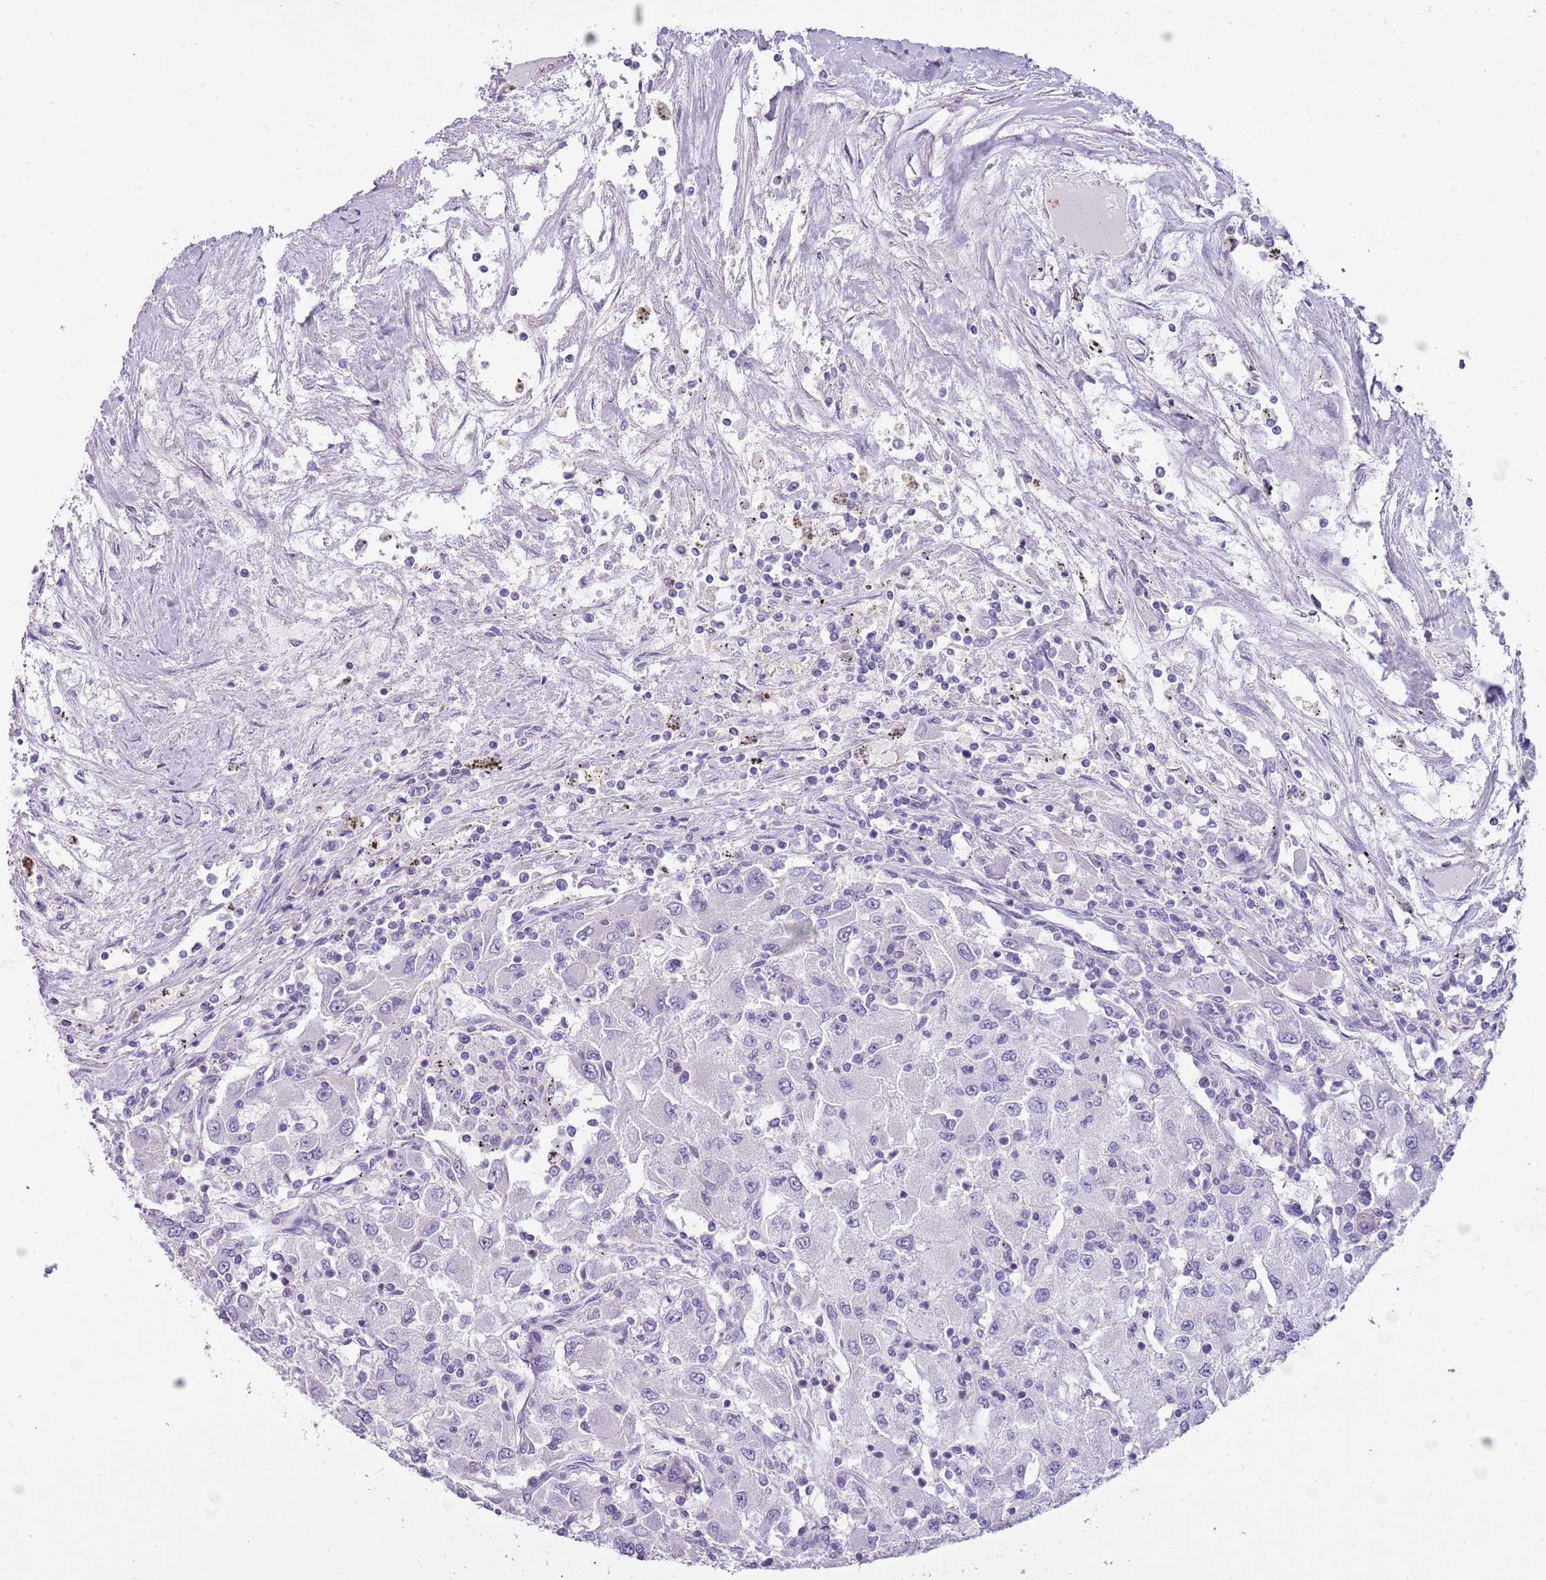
{"staining": {"intensity": "negative", "quantity": "none", "location": "none"}, "tissue": "renal cancer", "cell_type": "Tumor cells", "image_type": "cancer", "snomed": [{"axis": "morphology", "description": "Adenocarcinoma, NOS"}, {"axis": "topography", "description": "Kidney"}], "caption": "This is an immunohistochemistry micrograph of human renal cancer (adenocarcinoma). There is no expression in tumor cells.", "gene": "CNPPD1", "patient": {"sex": "female", "age": 67}}